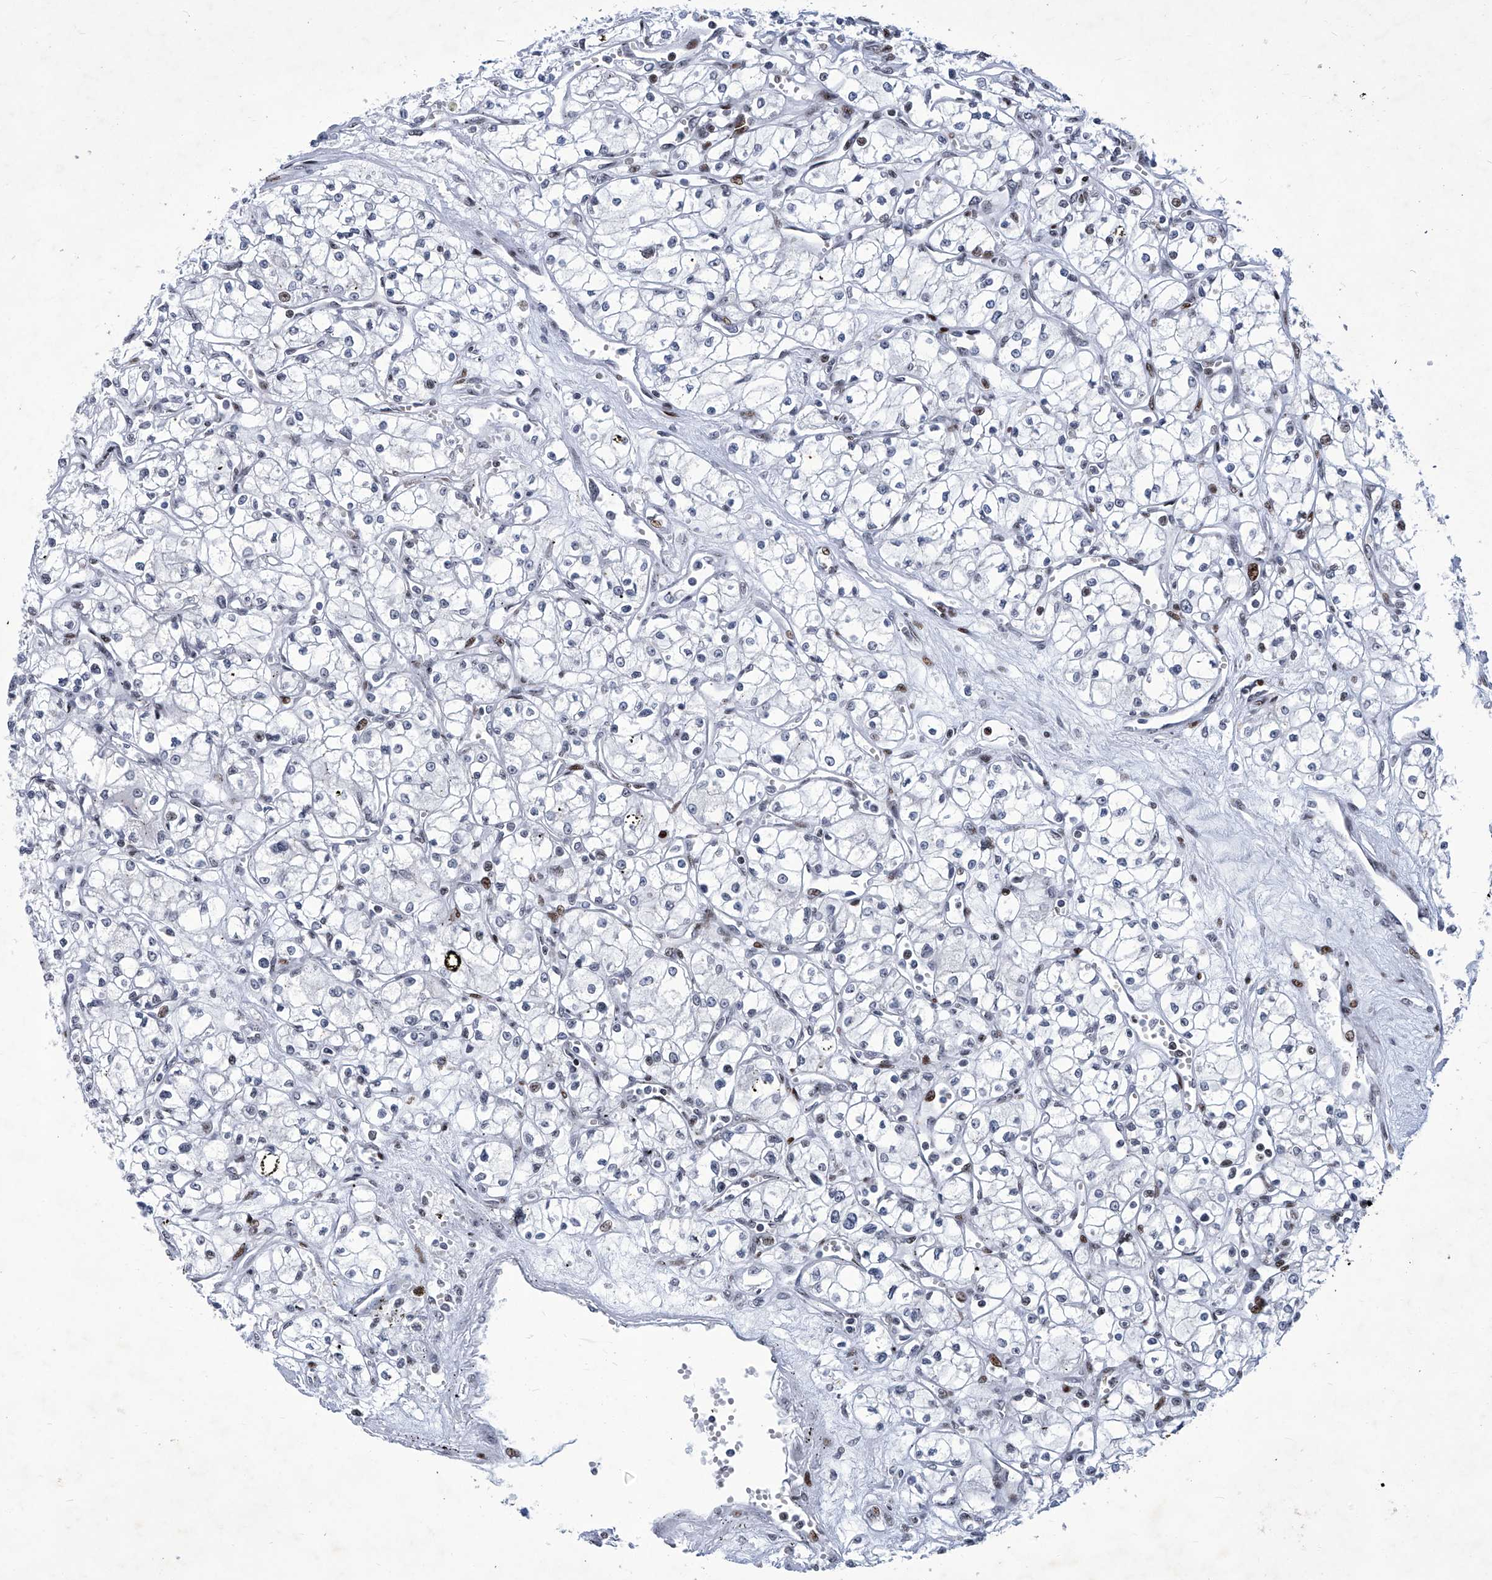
{"staining": {"intensity": "moderate", "quantity": "<25%", "location": "nuclear"}, "tissue": "renal cancer", "cell_type": "Tumor cells", "image_type": "cancer", "snomed": [{"axis": "morphology", "description": "Adenocarcinoma, NOS"}, {"axis": "topography", "description": "Kidney"}], "caption": "About <25% of tumor cells in human renal cancer (adenocarcinoma) reveal moderate nuclear protein staining as visualized by brown immunohistochemical staining.", "gene": "HEY2", "patient": {"sex": "male", "age": 59}}